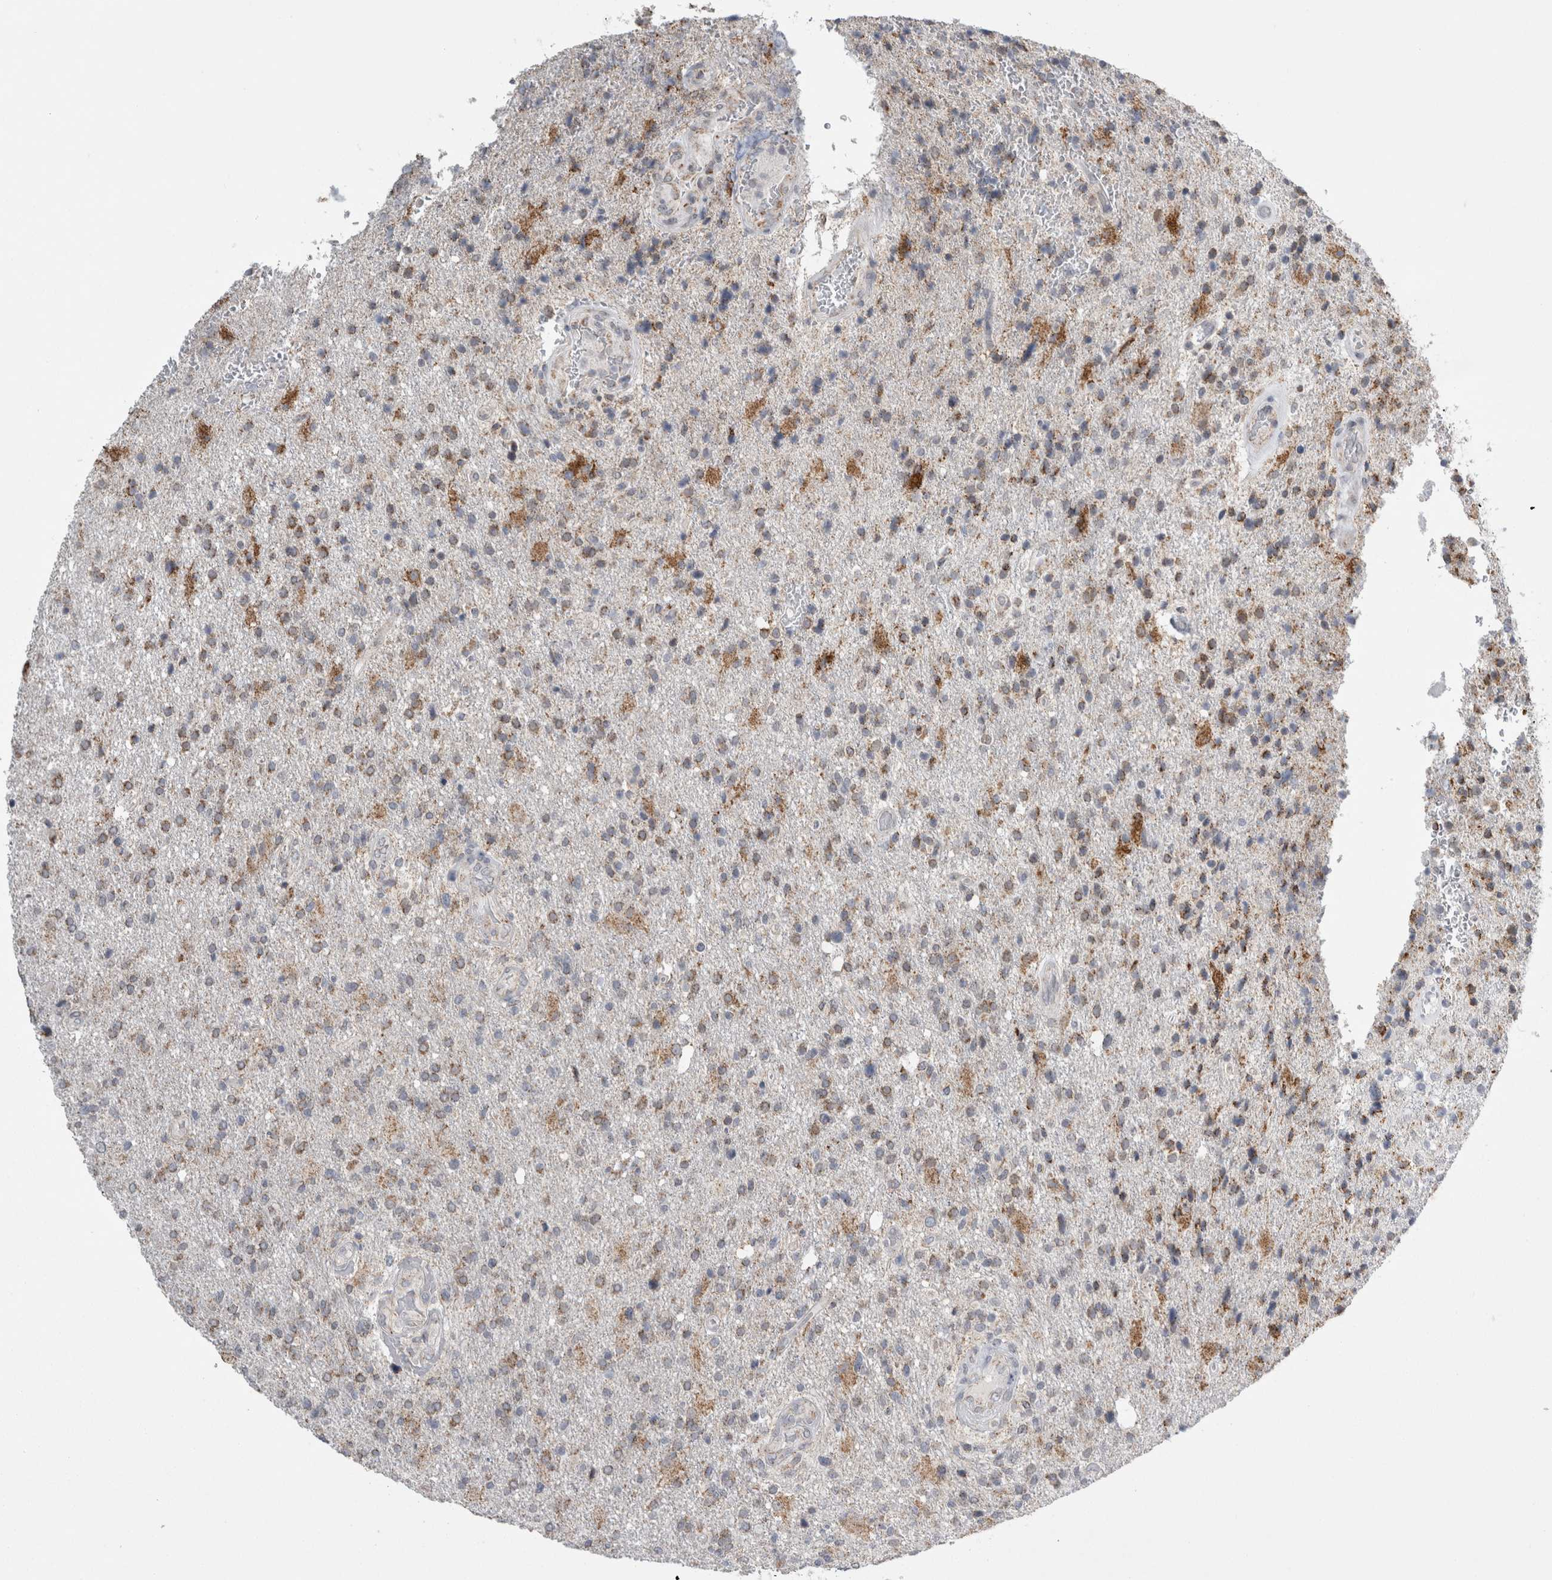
{"staining": {"intensity": "moderate", "quantity": "25%-75%", "location": "cytoplasmic/membranous"}, "tissue": "glioma", "cell_type": "Tumor cells", "image_type": "cancer", "snomed": [{"axis": "morphology", "description": "Glioma, malignant, High grade"}, {"axis": "topography", "description": "Brain"}], "caption": "A micrograph of malignant glioma (high-grade) stained for a protein displays moderate cytoplasmic/membranous brown staining in tumor cells.", "gene": "PLIN1", "patient": {"sex": "male", "age": 72}}